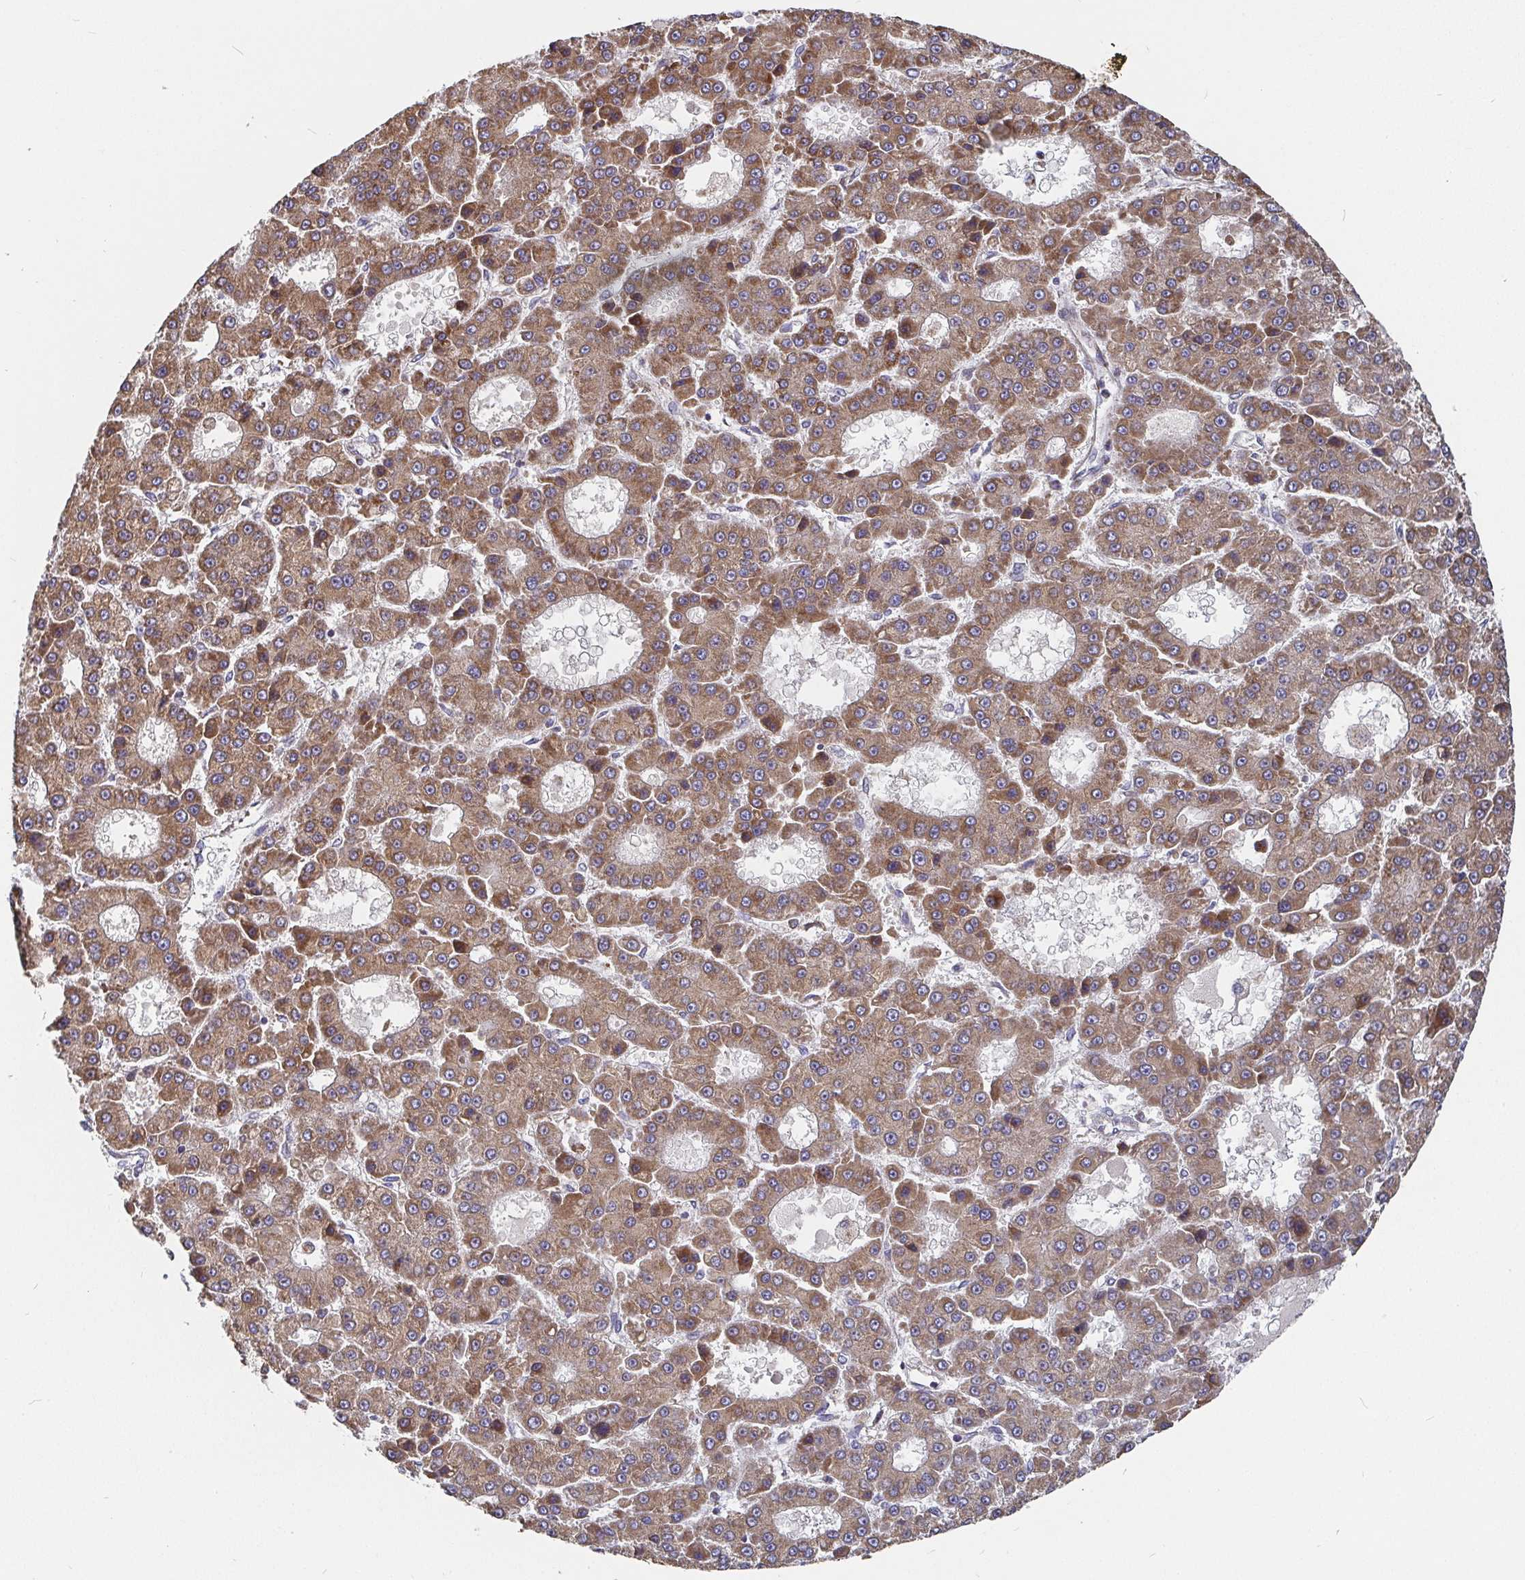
{"staining": {"intensity": "moderate", "quantity": ">75%", "location": "cytoplasmic/membranous"}, "tissue": "liver cancer", "cell_type": "Tumor cells", "image_type": "cancer", "snomed": [{"axis": "morphology", "description": "Carcinoma, Hepatocellular, NOS"}, {"axis": "topography", "description": "Liver"}], "caption": "Liver hepatocellular carcinoma was stained to show a protein in brown. There is medium levels of moderate cytoplasmic/membranous staining in approximately >75% of tumor cells.", "gene": "PDF", "patient": {"sex": "male", "age": 70}}